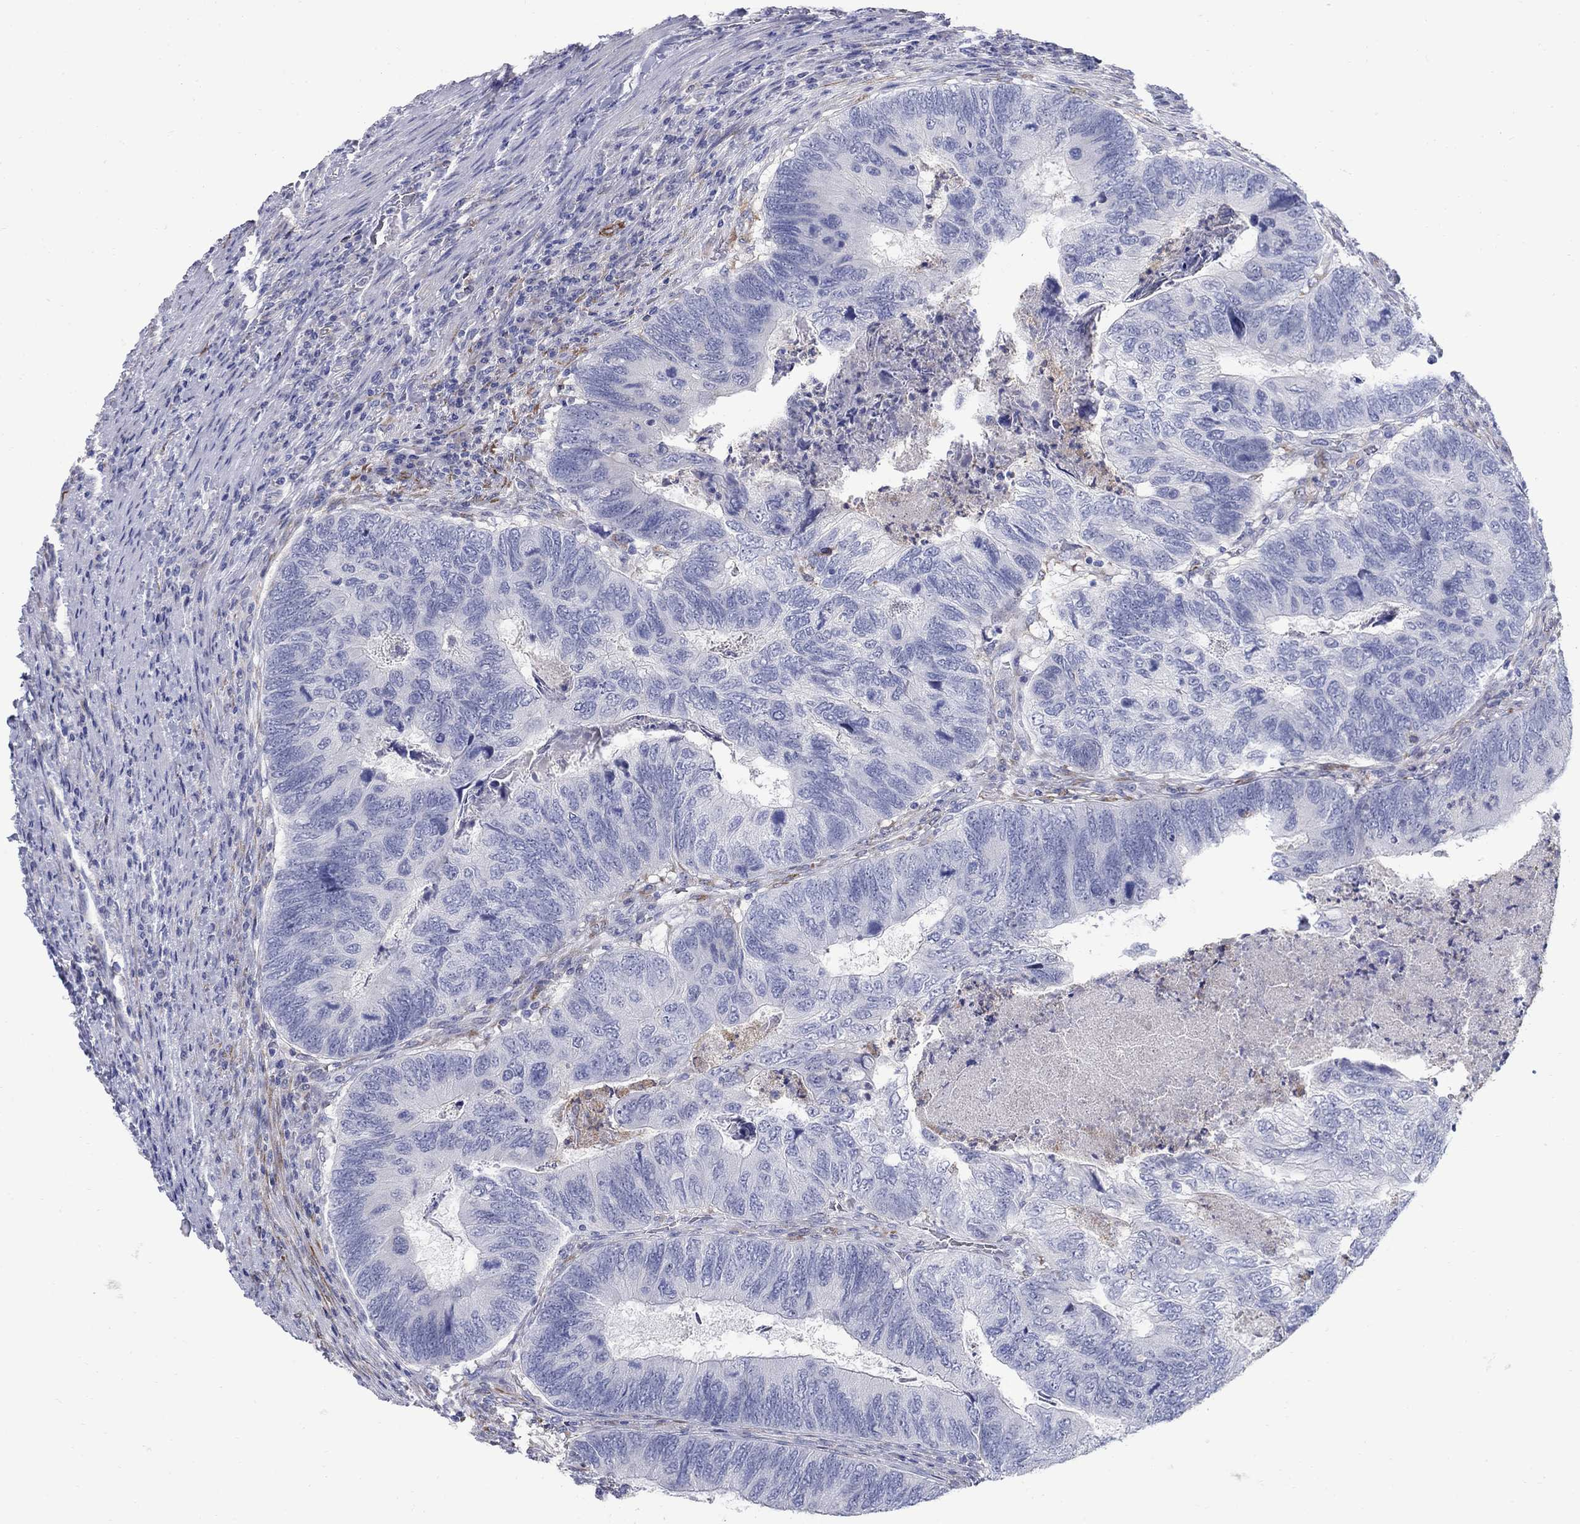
{"staining": {"intensity": "negative", "quantity": "none", "location": "none"}, "tissue": "colorectal cancer", "cell_type": "Tumor cells", "image_type": "cancer", "snomed": [{"axis": "morphology", "description": "Adenocarcinoma, NOS"}, {"axis": "topography", "description": "Colon"}], "caption": "High power microscopy photomicrograph of an immunohistochemistry (IHC) image of colorectal adenocarcinoma, revealing no significant positivity in tumor cells. Nuclei are stained in blue.", "gene": "REEP2", "patient": {"sex": "female", "age": 67}}